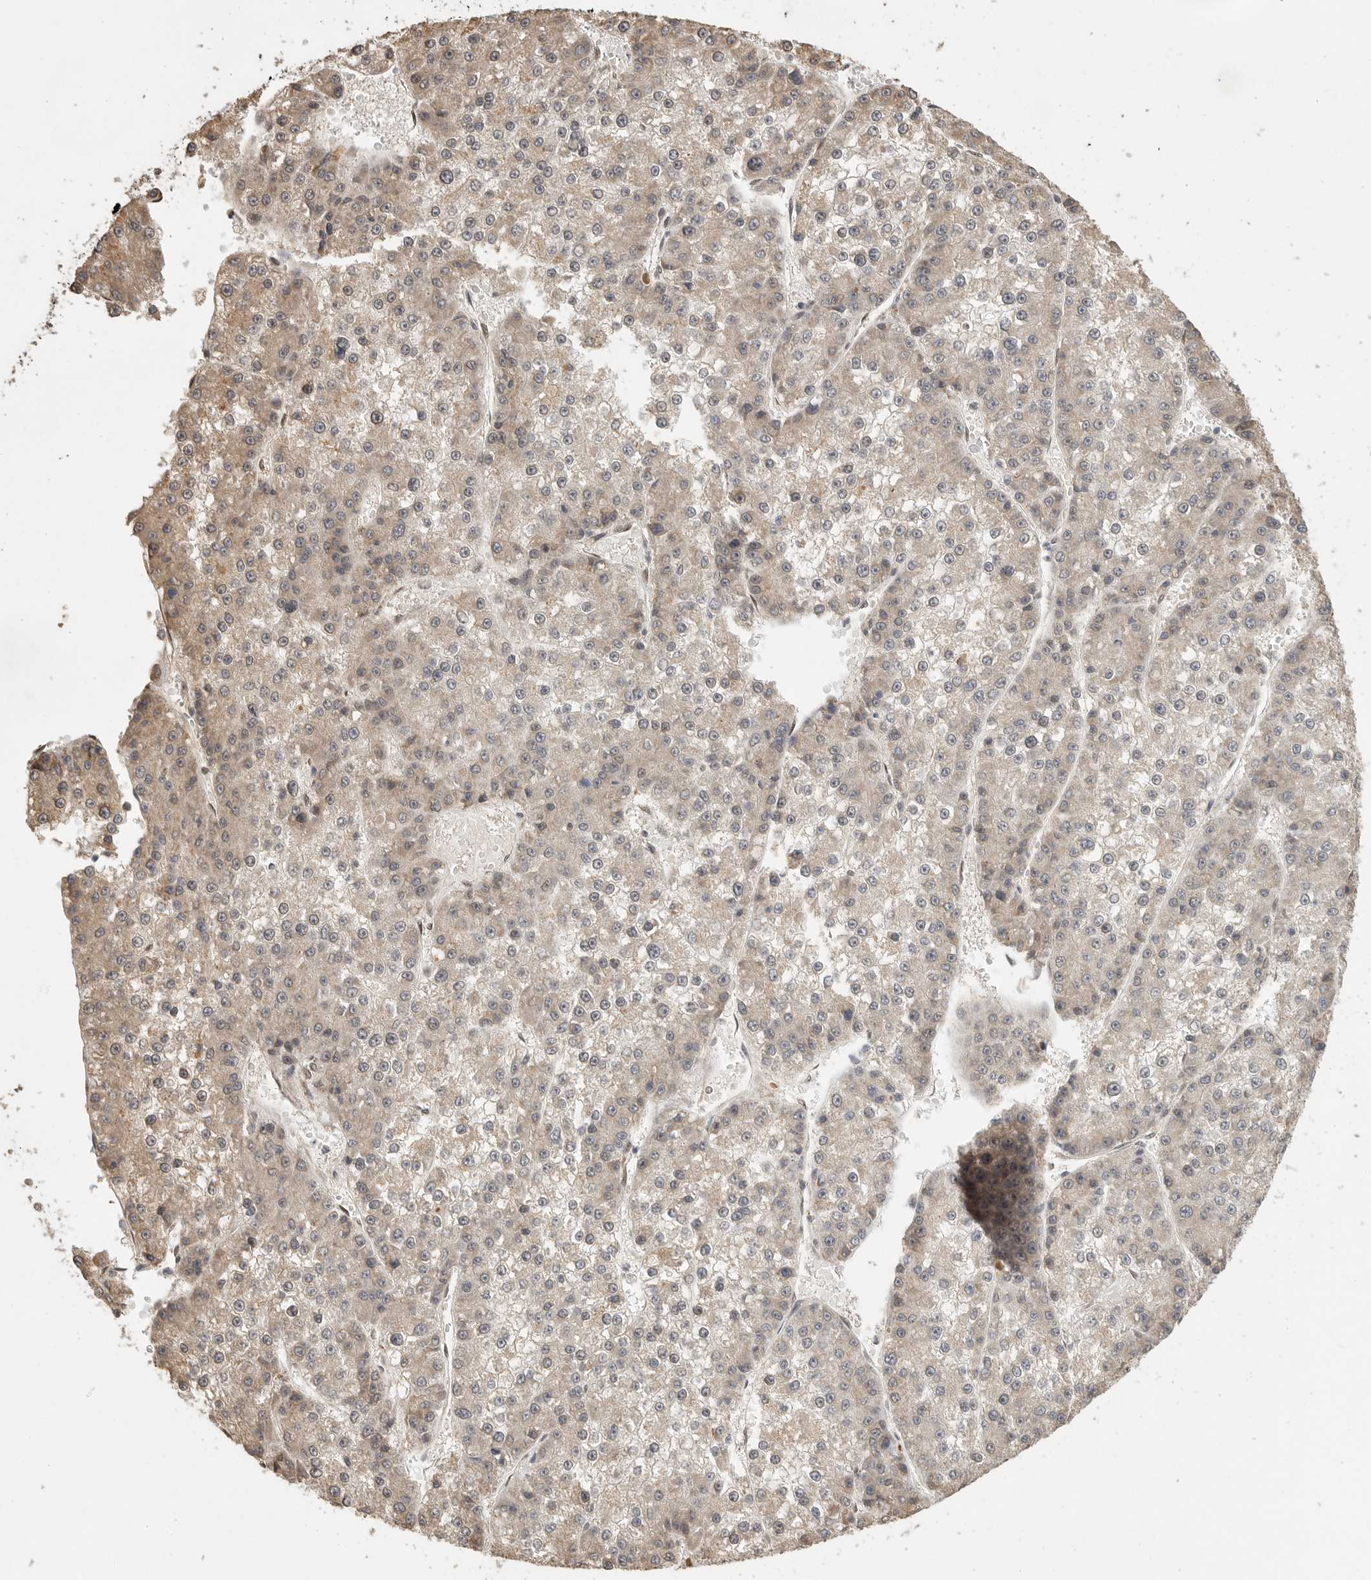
{"staining": {"intensity": "weak", "quantity": ">75%", "location": "cytoplasmic/membranous"}, "tissue": "liver cancer", "cell_type": "Tumor cells", "image_type": "cancer", "snomed": [{"axis": "morphology", "description": "Carcinoma, Hepatocellular, NOS"}, {"axis": "topography", "description": "Liver"}], "caption": "A brown stain highlights weak cytoplasmic/membranous positivity of a protein in human hepatocellular carcinoma (liver) tumor cells.", "gene": "DFFA", "patient": {"sex": "female", "age": 73}}